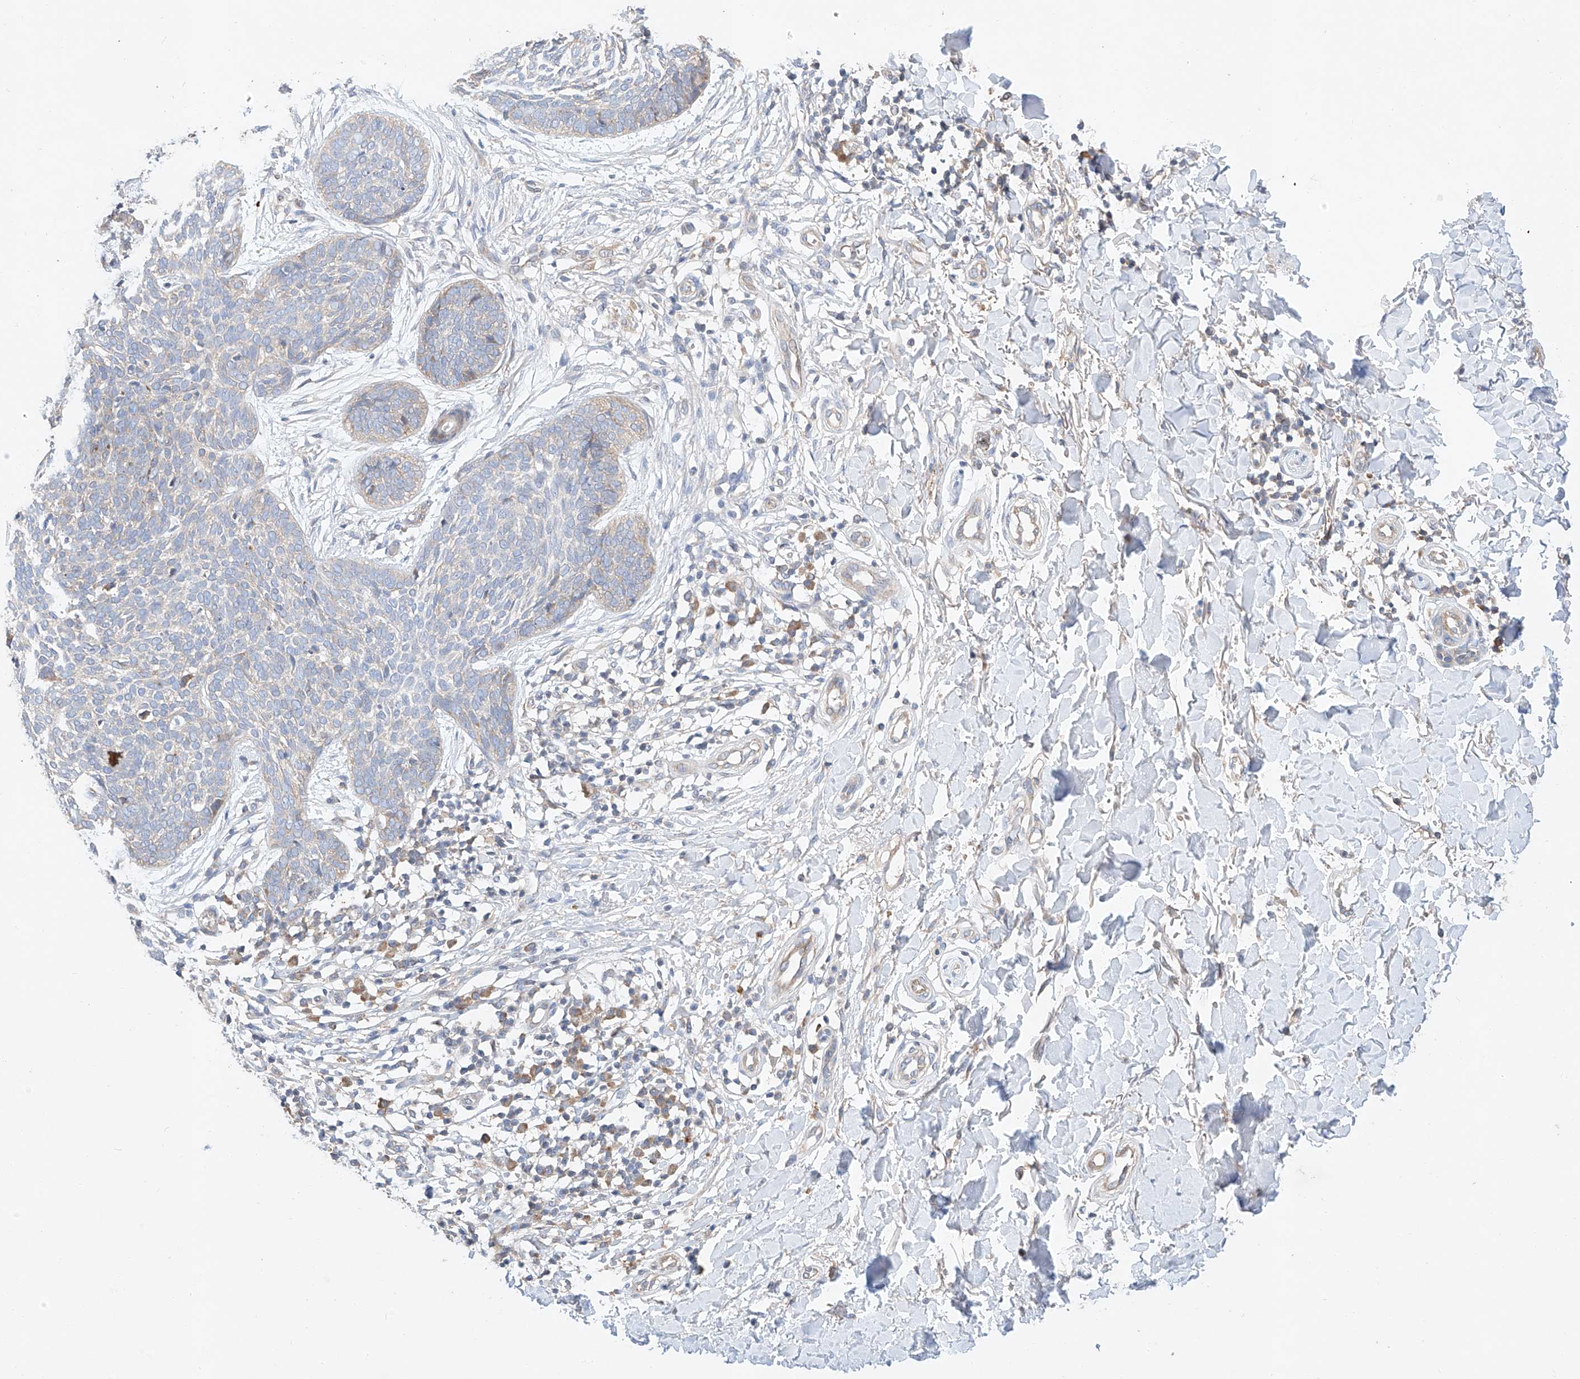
{"staining": {"intensity": "negative", "quantity": "none", "location": "none"}, "tissue": "skin cancer", "cell_type": "Tumor cells", "image_type": "cancer", "snomed": [{"axis": "morphology", "description": "Basal cell carcinoma"}, {"axis": "topography", "description": "Skin"}], "caption": "Immunohistochemistry (IHC) micrograph of neoplastic tissue: human skin basal cell carcinoma stained with DAB displays no significant protein staining in tumor cells. (DAB immunohistochemistry, high magnification).", "gene": "C6orf118", "patient": {"sex": "female", "age": 64}}